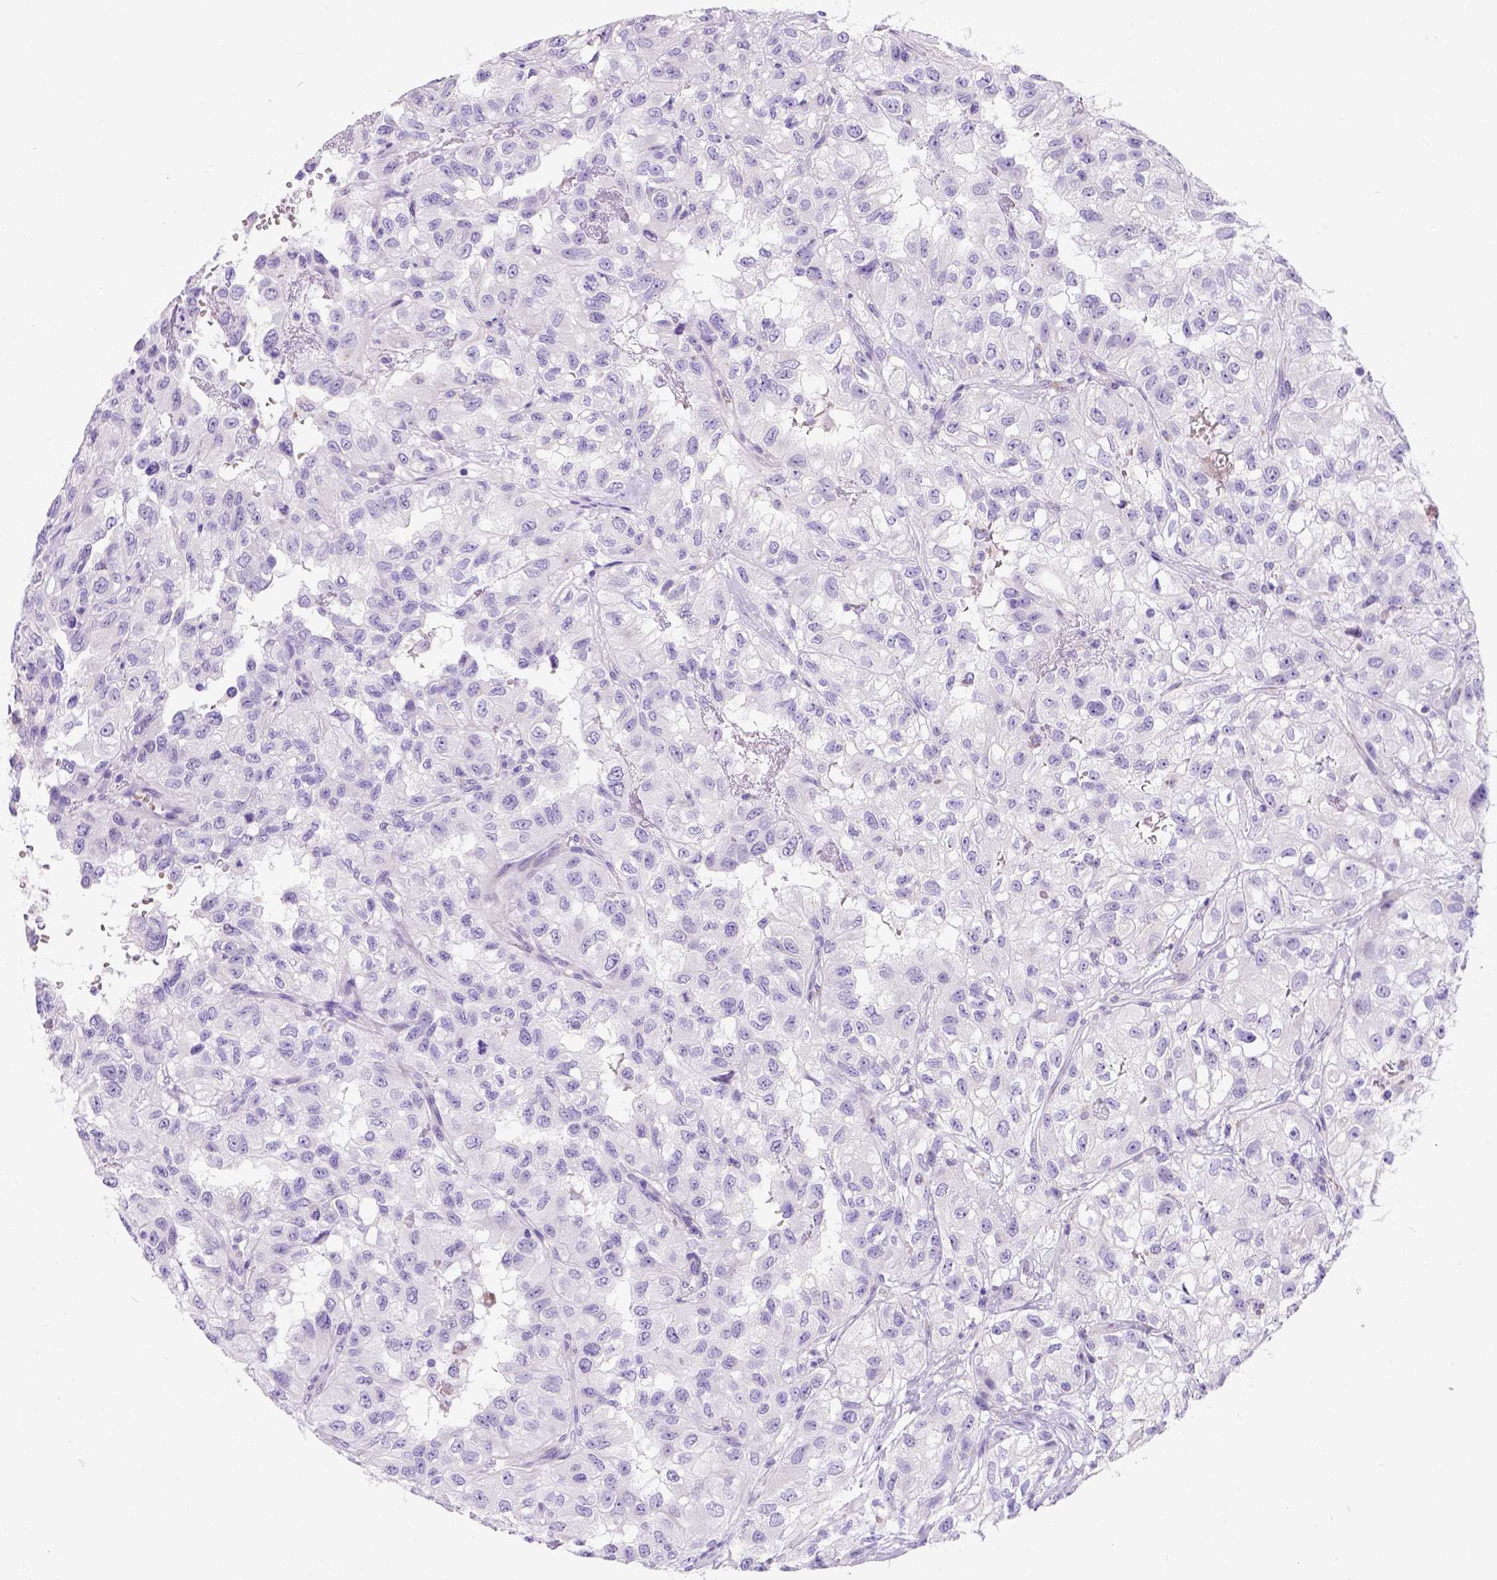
{"staining": {"intensity": "negative", "quantity": "none", "location": "none"}, "tissue": "renal cancer", "cell_type": "Tumor cells", "image_type": "cancer", "snomed": [{"axis": "morphology", "description": "Adenocarcinoma, NOS"}, {"axis": "topography", "description": "Kidney"}], "caption": "There is no significant staining in tumor cells of renal cancer (adenocarcinoma).", "gene": "PHF7", "patient": {"sex": "male", "age": 64}}